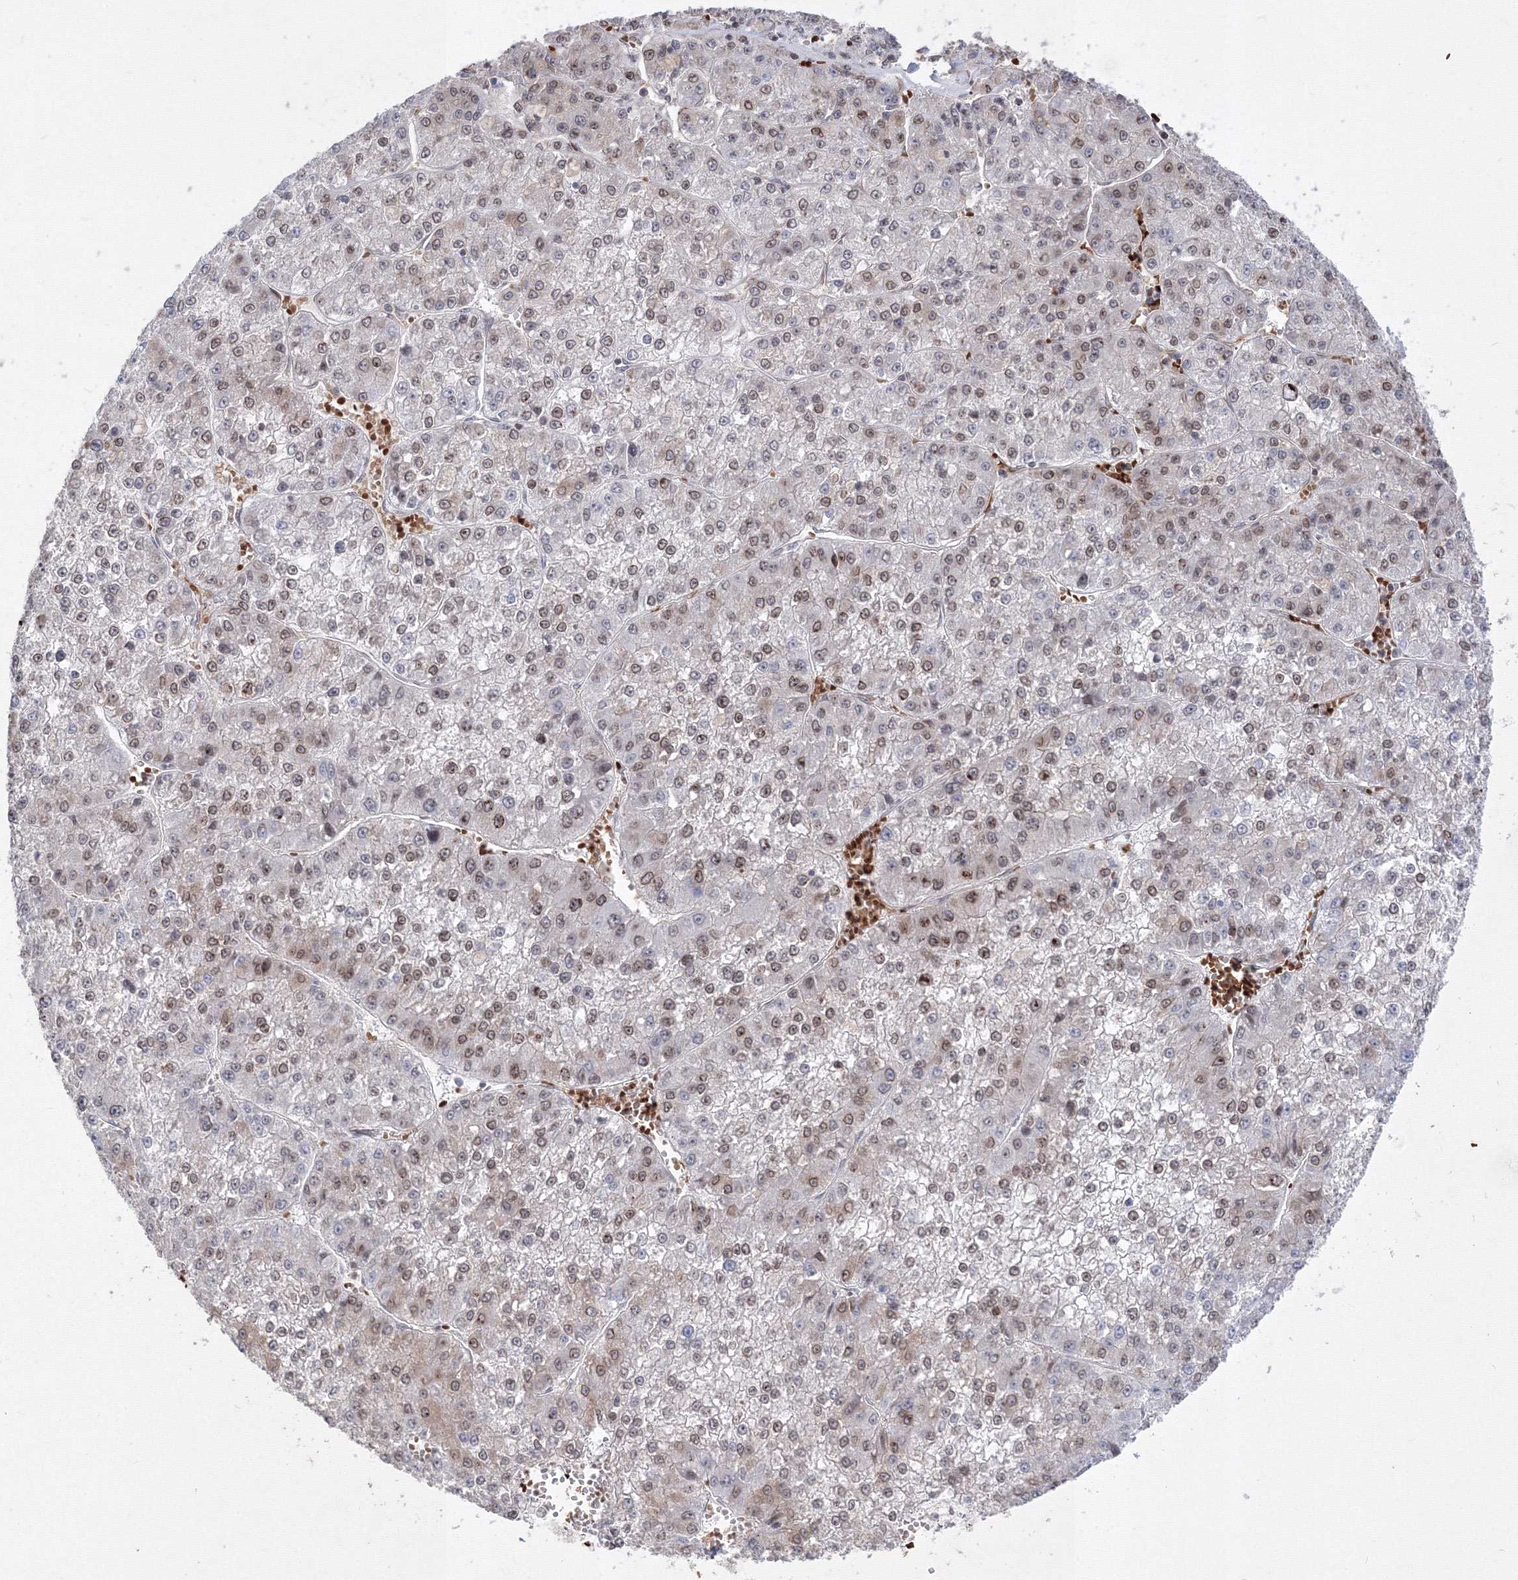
{"staining": {"intensity": "weak", "quantity": "25%-75%", "location": "nuclear"}, "tissue": "liver cancer", "cell_type": "Tumor cells", "image_type": "cancer", "snomed": [{"axis": "morphology", "description": "Carcinoma, Hepatocellular, NOS"}, {"axis": "topography", "description": "Liver"}], "caption": "Liver cancer tissue shows weak nuclear positivity in about 25%-75% of tumor cells, visualized by immunohistochemistry.", "gene": "DNAJB2", "patient": {"sex": "female", "age": 73}}